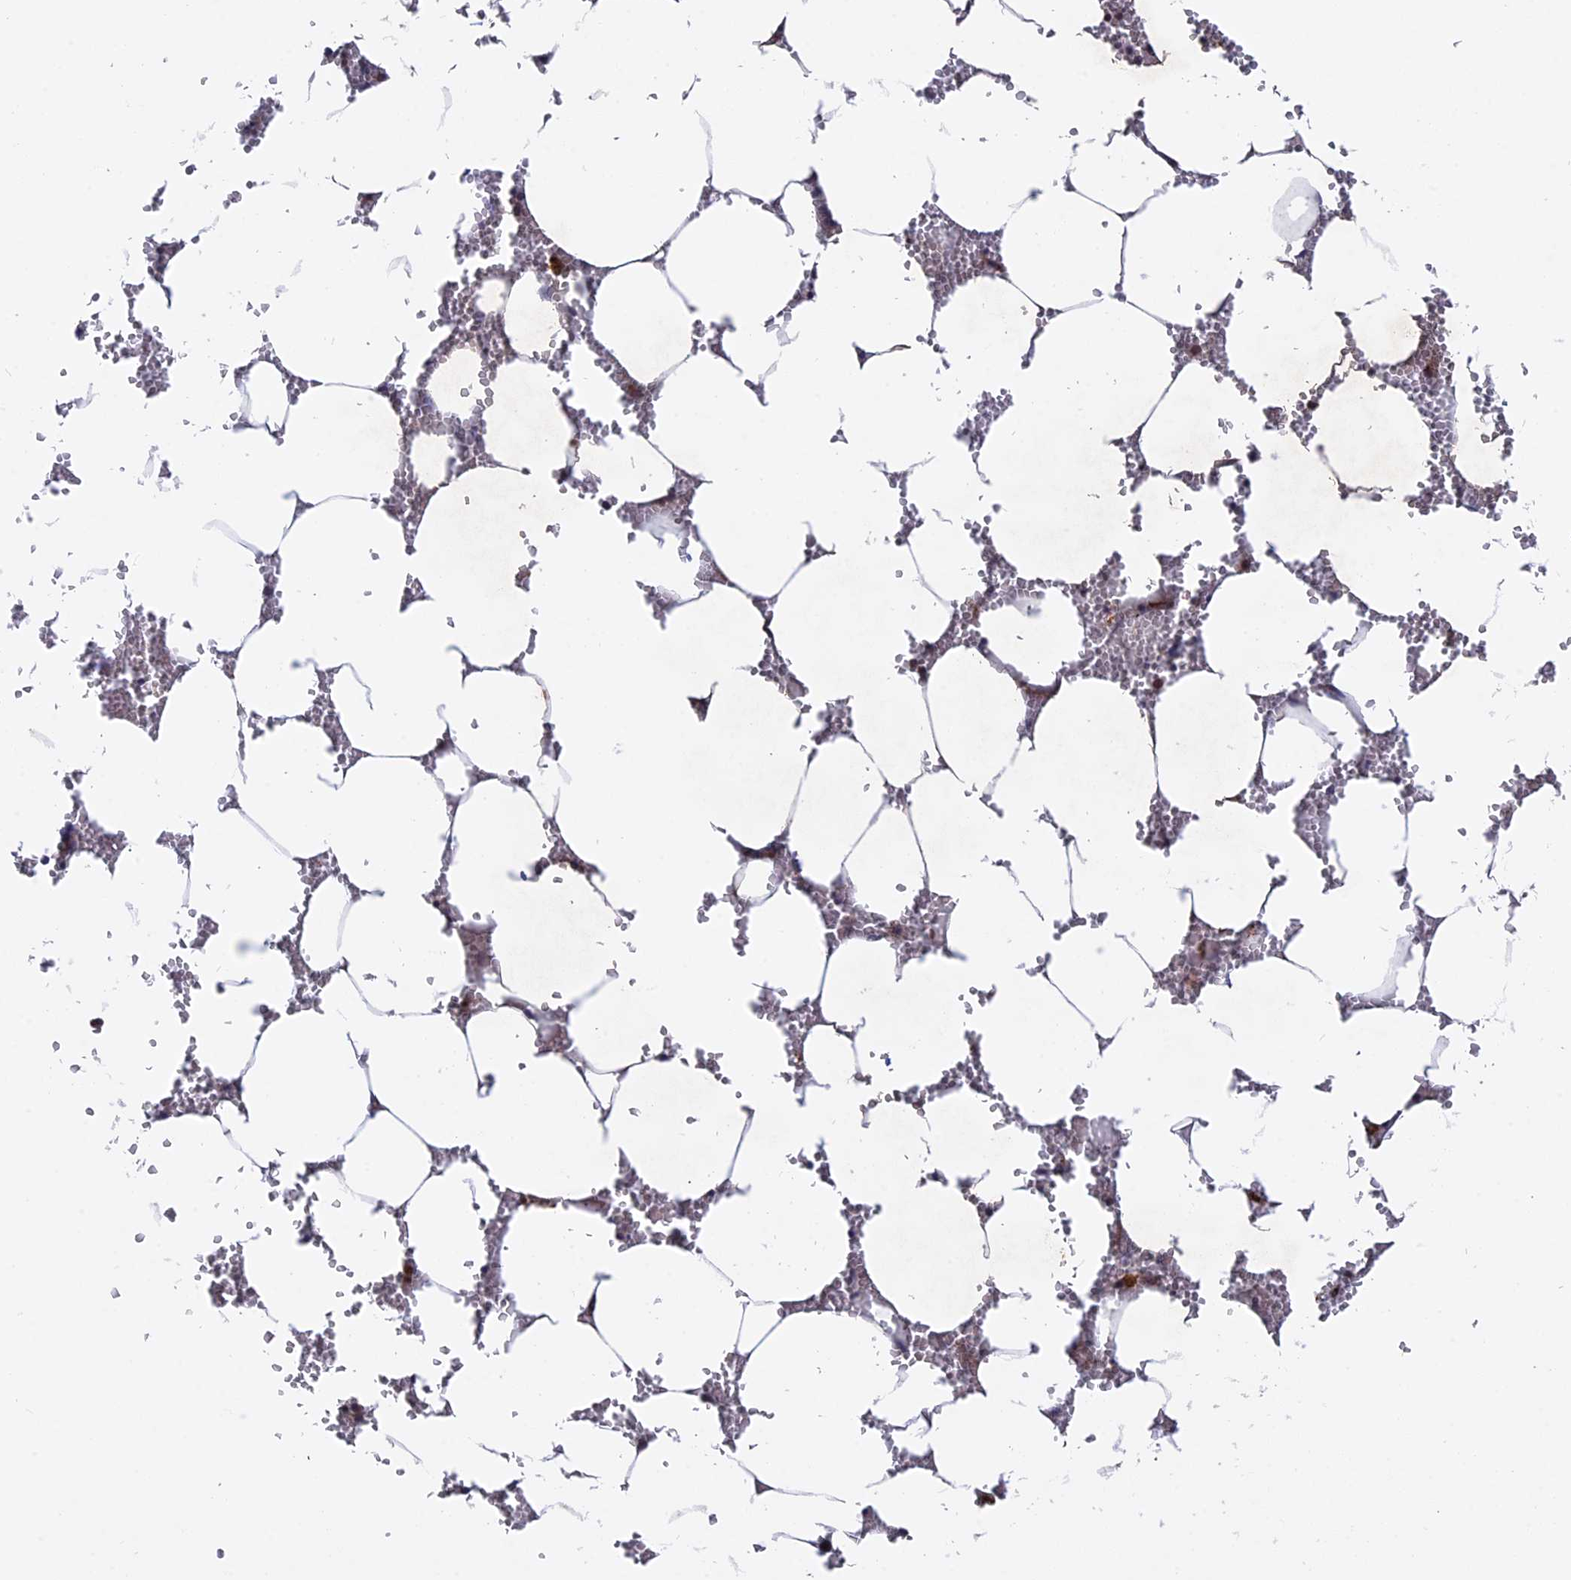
{"staining": {"intensity": "moderate", "quantity": "<25%", "location": "nuclear"}, "tissue": "bone marrow", "cell_type": "Hematopoietic cells", "image_type": "normal", "snomed": [{"axis": "morphology", "description": "Normal tissue, NOS"}, {"axis": "topography", "description": "Bone marrow"}], "caption": "Approximately <25% of hematopoietic cells in benign bone marrow reveal moderate nuclear protein positivity as visualized by brown immunohistochemical staining.", "gene": "NOSIP", "patient": {"sex": "male", "age": 70}}